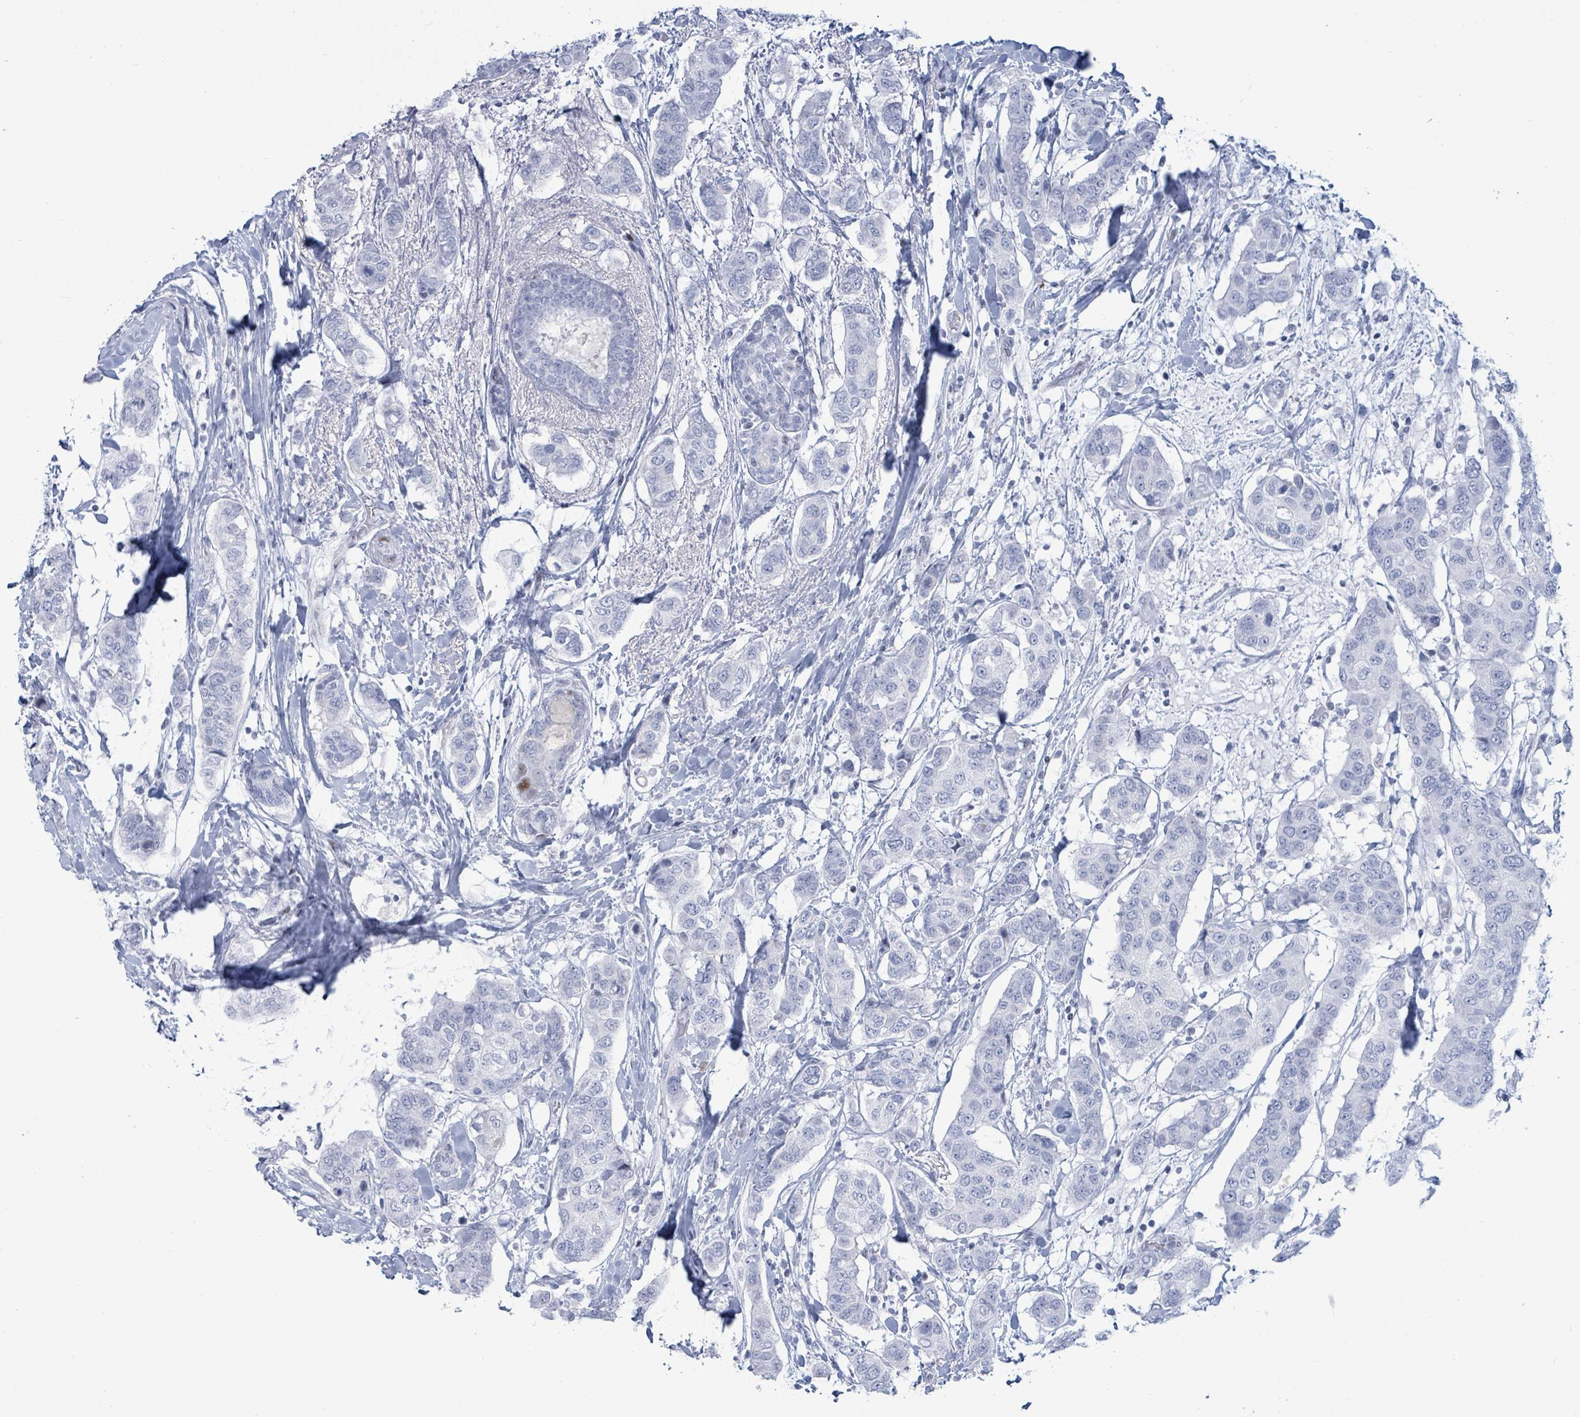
{"staining": {"intensity": "negative", "quantity": "none", "location": "none"}, "tissue": "breast cancer", "cell_type": "Tumor cells", "image_type": "cancer", "snomed": [{"axis": "morphology", "description": "Lobular carcinoma"}, {"axis": "topography", "description": "Breast"}], "caption": "This is an immunohistochemistry (IHC) histopathology image of breast cancer (lobular carcinoma). There is no staining in tumor cells.", "gene": "MALL", "patient": {"sex": "female", "age": 51}}